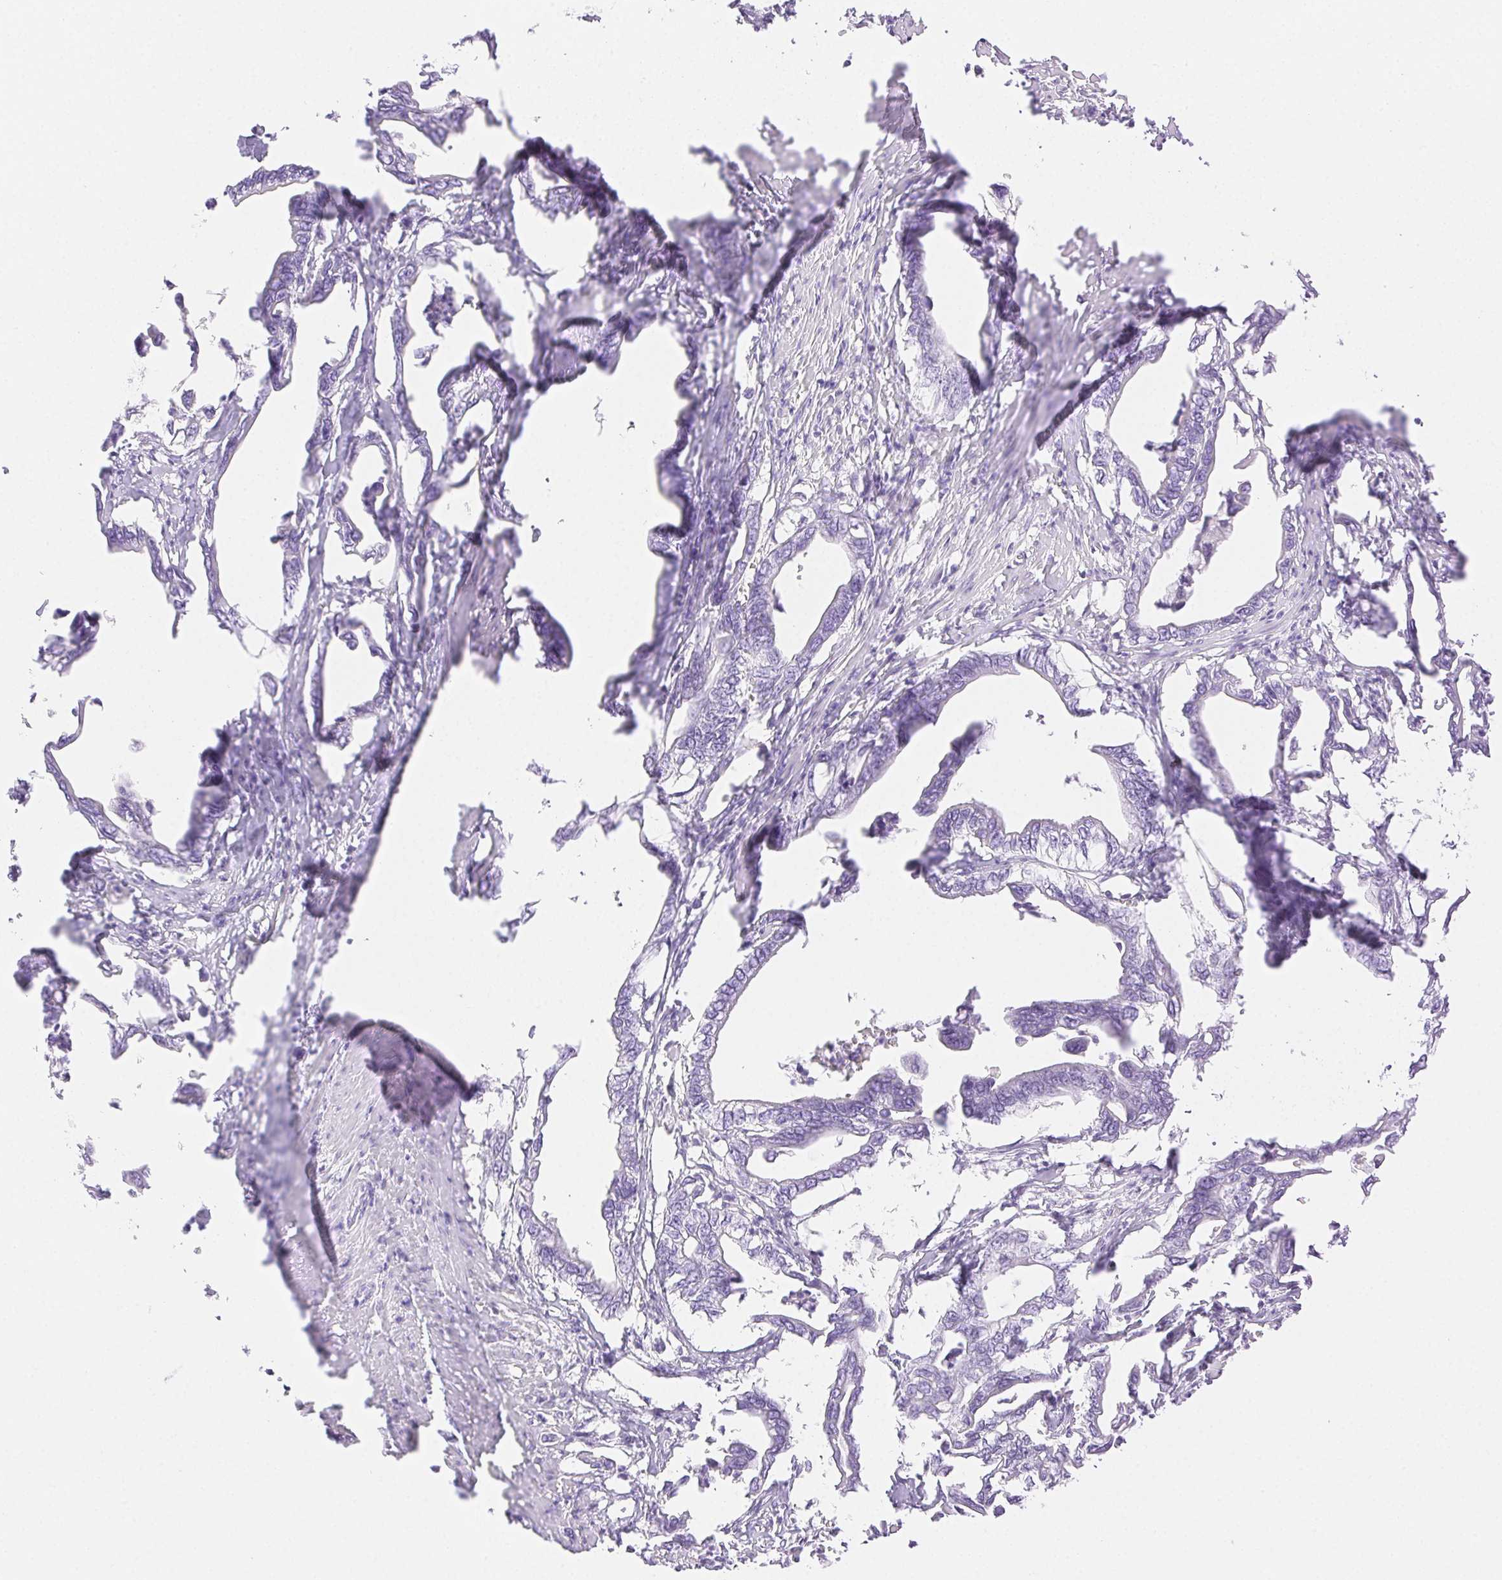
{"staining": {"intensity": "negative", "quantity": "none", "location": "none"}, "tissue": "pancreatic cancer", "cell_type": "Tumor cells", "image_type": "cancer", "snomed": [{"axis": "morphology", "description": "Adenocarcinoma, NOS"}, {"axis": "topography", "description": "Pancreas"}], "caption": "Adenocarcinoma (pancreatic) was stained to show a protein in brown. There is no significant staining in tumor cells.", "gene": "SPACA4", "patient": {"sex": "male", "age": 61}}